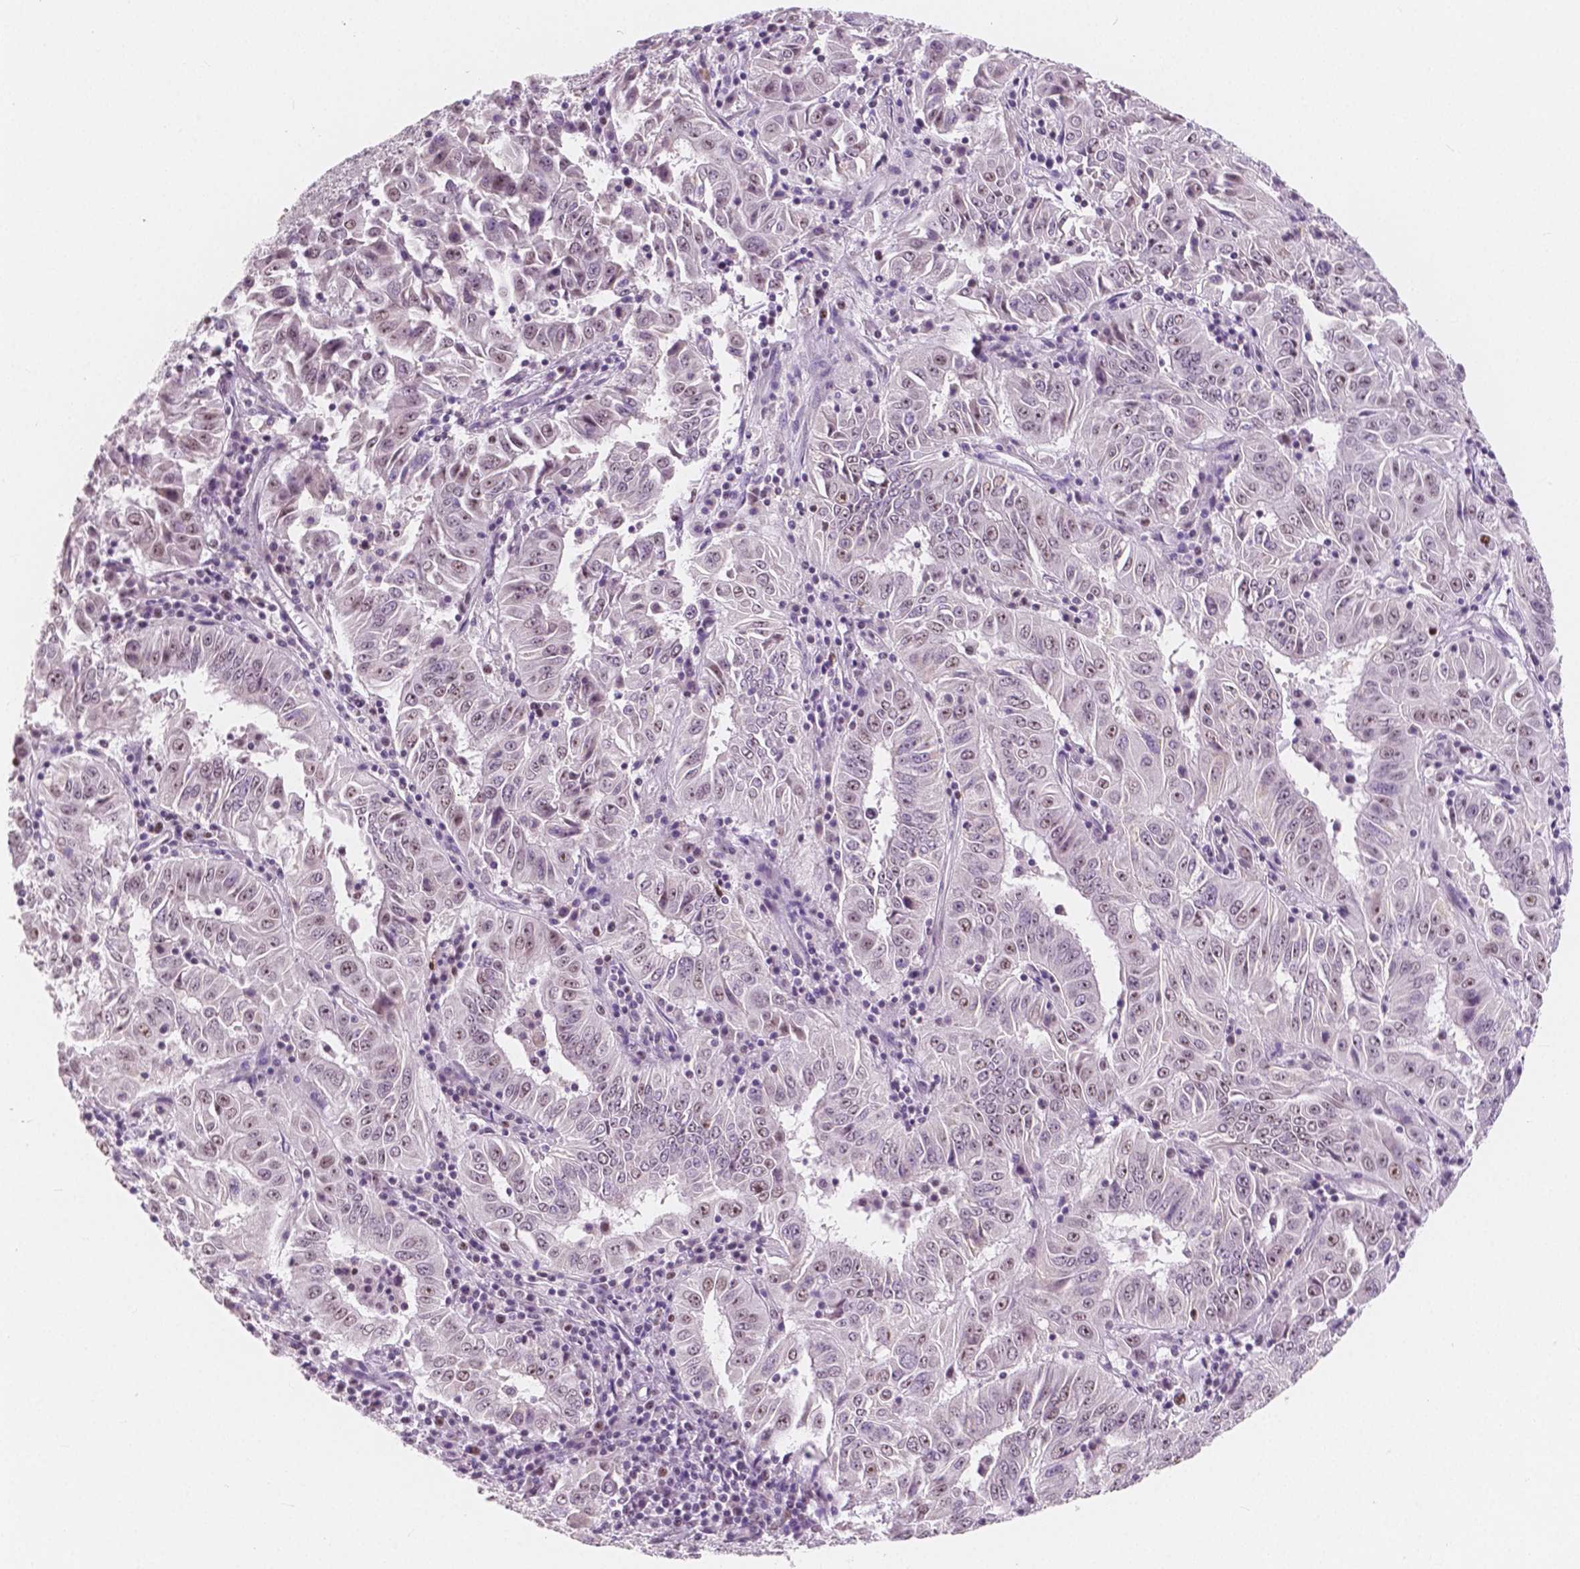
{"staining": {"intensity": "weak", "quantity": "25%-75%", "location": "nuclear"}, "tissue": "pancreatic cancer", "cell_type": "Tumor cells", "image_type": "cancer", "snomed": [{"axis": "morphology", "description": "Adenocarcinoma, NOS"}, {"axis": "topography", "description": "Pancreas"}], "caption": "An image showing weak nuclear staining in about 25%-75% of tumor cells in pancreatic cancer (adenocarcinoma), as visualized by brown immunohistochemical staining.", "gene": "NOLC1", "patient": {"sex": "male", "age": 63}}